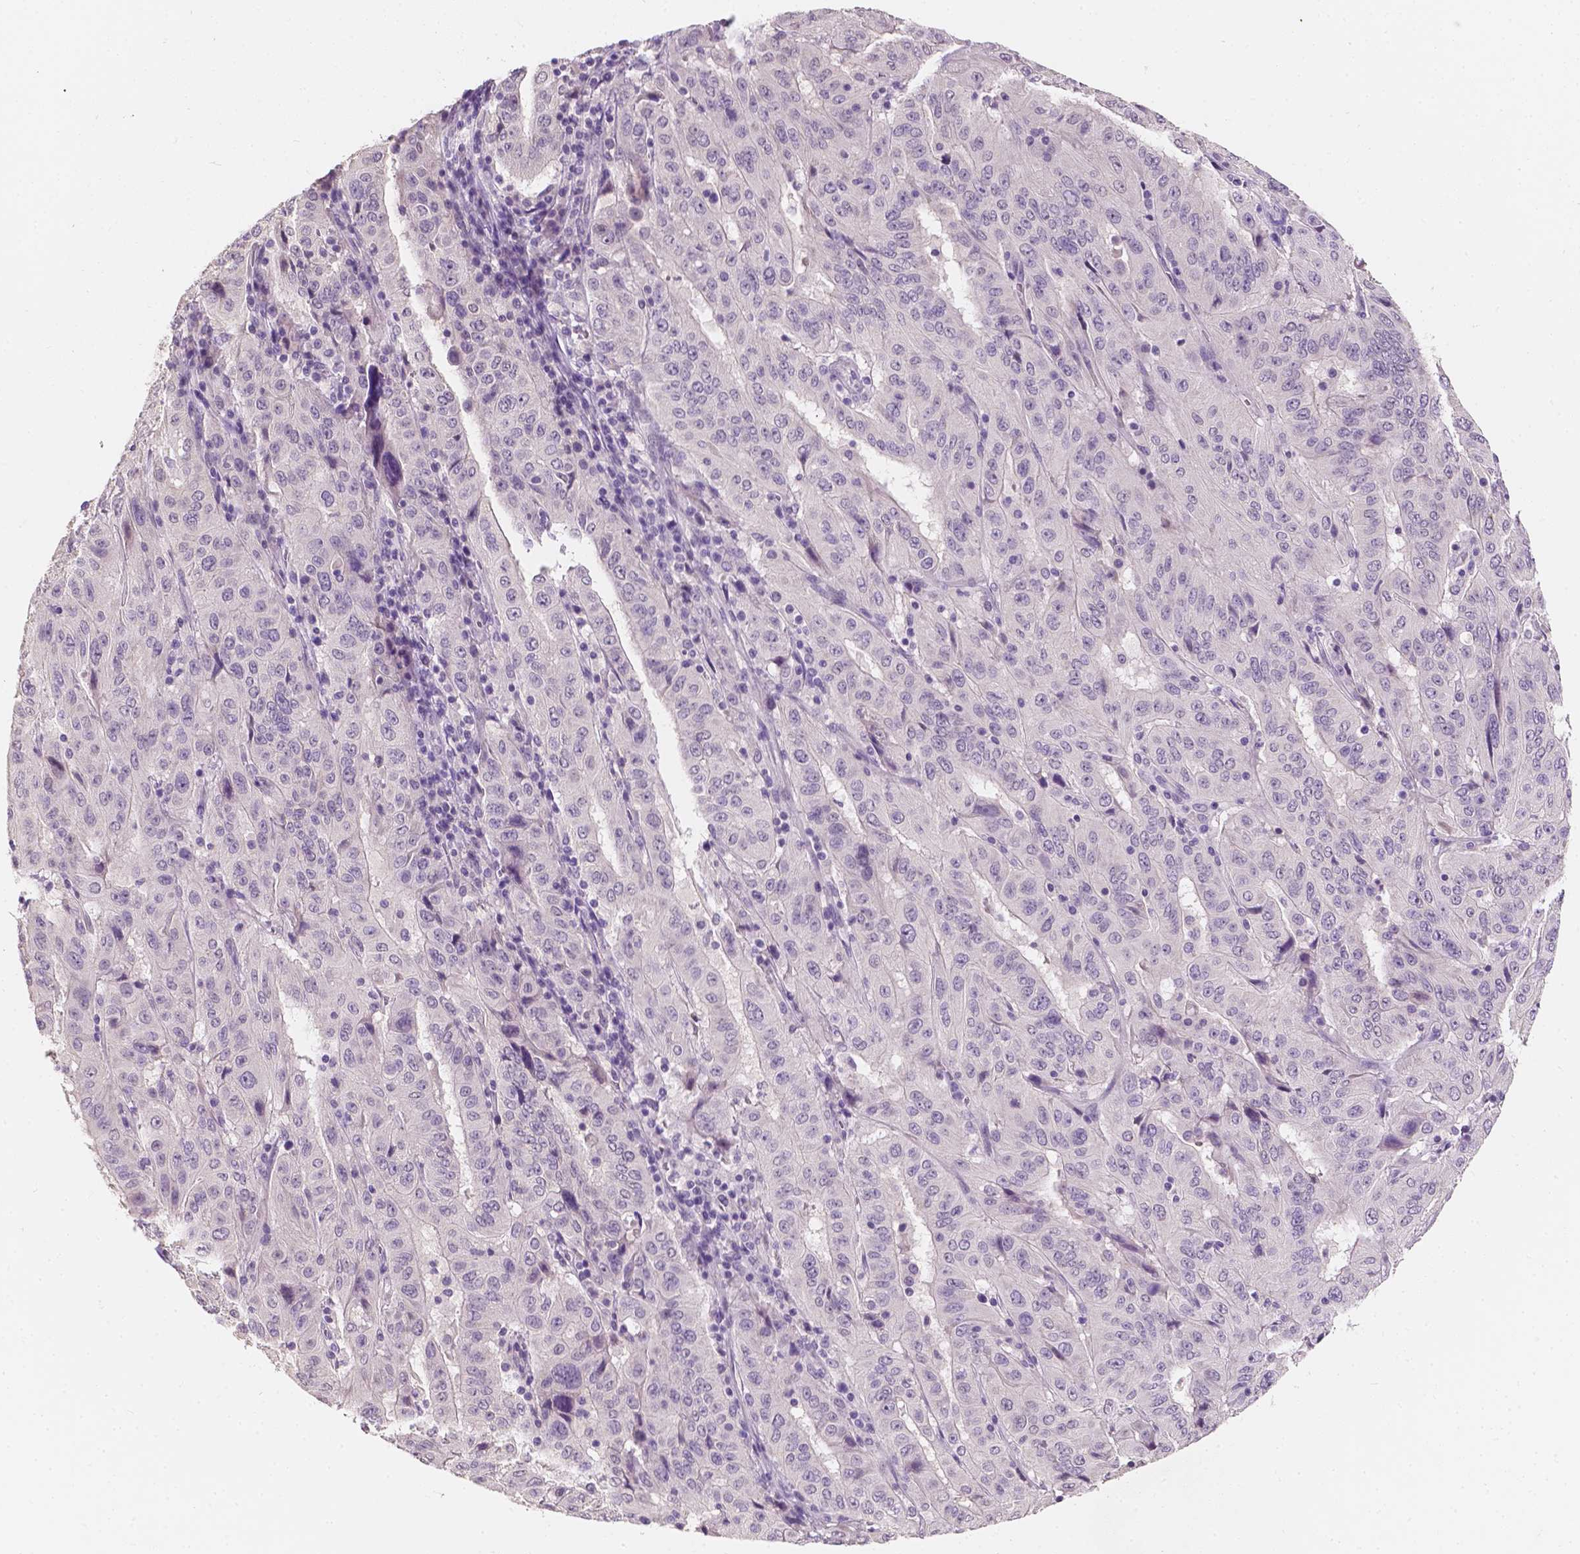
{"staining": {"intensity": "negative", "quantity": "none", "location": "none"}, "tissue": "pancreatic cancer", "cell_type": "Tumor cells", "image_type": "cancer", "snomed": [{"axis": "morphology", "description": "Adenocarcinoma, NOS"}, {"axis": "topography", "description": "Pancreas"}], "caption": "The immunohistochemistry (IHC) image has no significant expression in tumor cells of pancreatic cancer (adenocarcinoma) tissue.", "gene": "TAL1", "patient": {"sex": "male", "age": 63}}